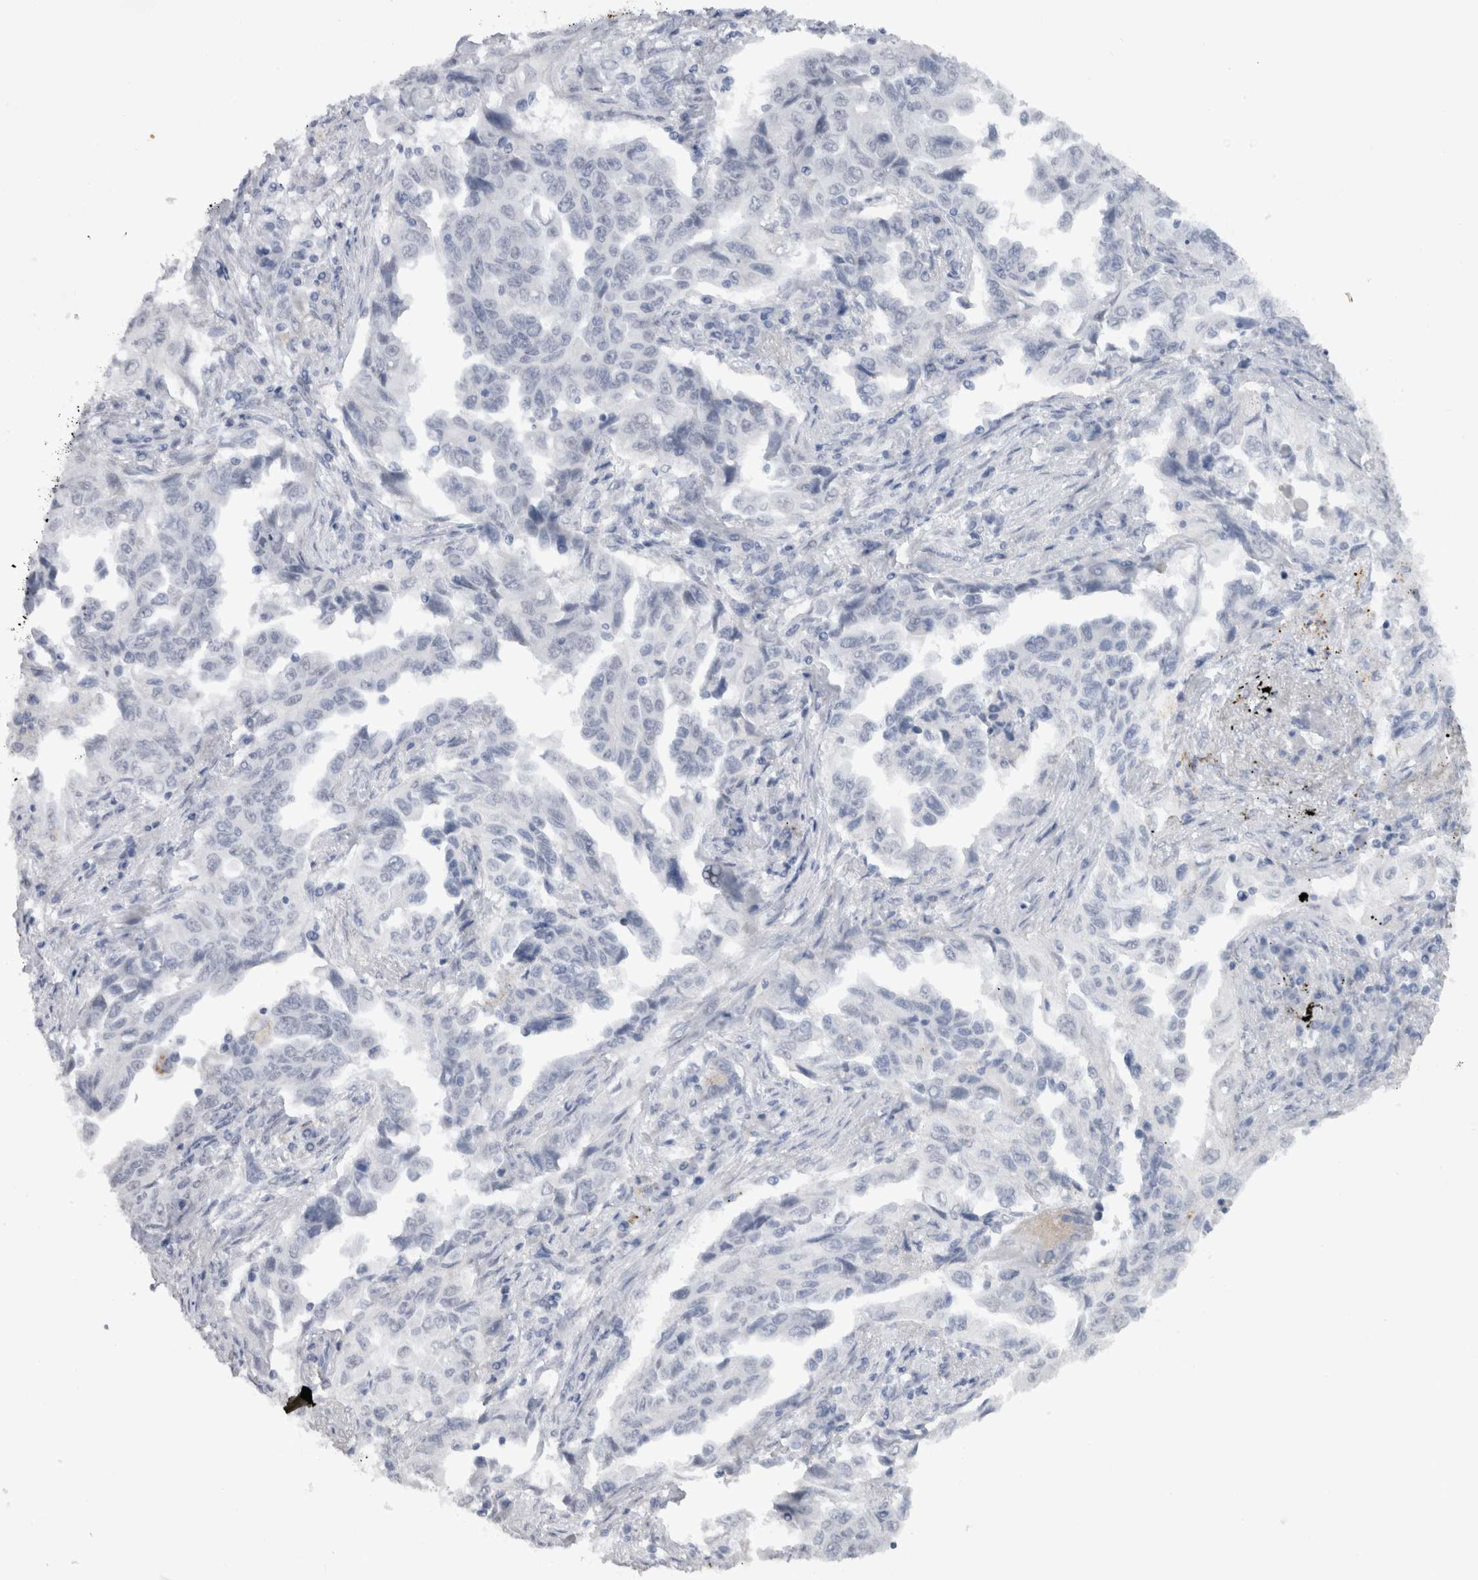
{"staining": {"intensity": "negative", "quantity": "none", "location": "none"}, "tissue": "lung cancer", "cell_type": "Tumor cells", "image_type": "cancer", "snomed": [{"axis": "morphology", "description": "Adenocarcinoma, NOS"}, {"axis": "topography", "description": "Lung"}], "caption": "Immunohistochemical staining of lung cancer (adenocarcinoma) exhibits no significant staining in tumor cells.", "gene": "CDH17", "patient": {"sex": "female", "age": 51}}